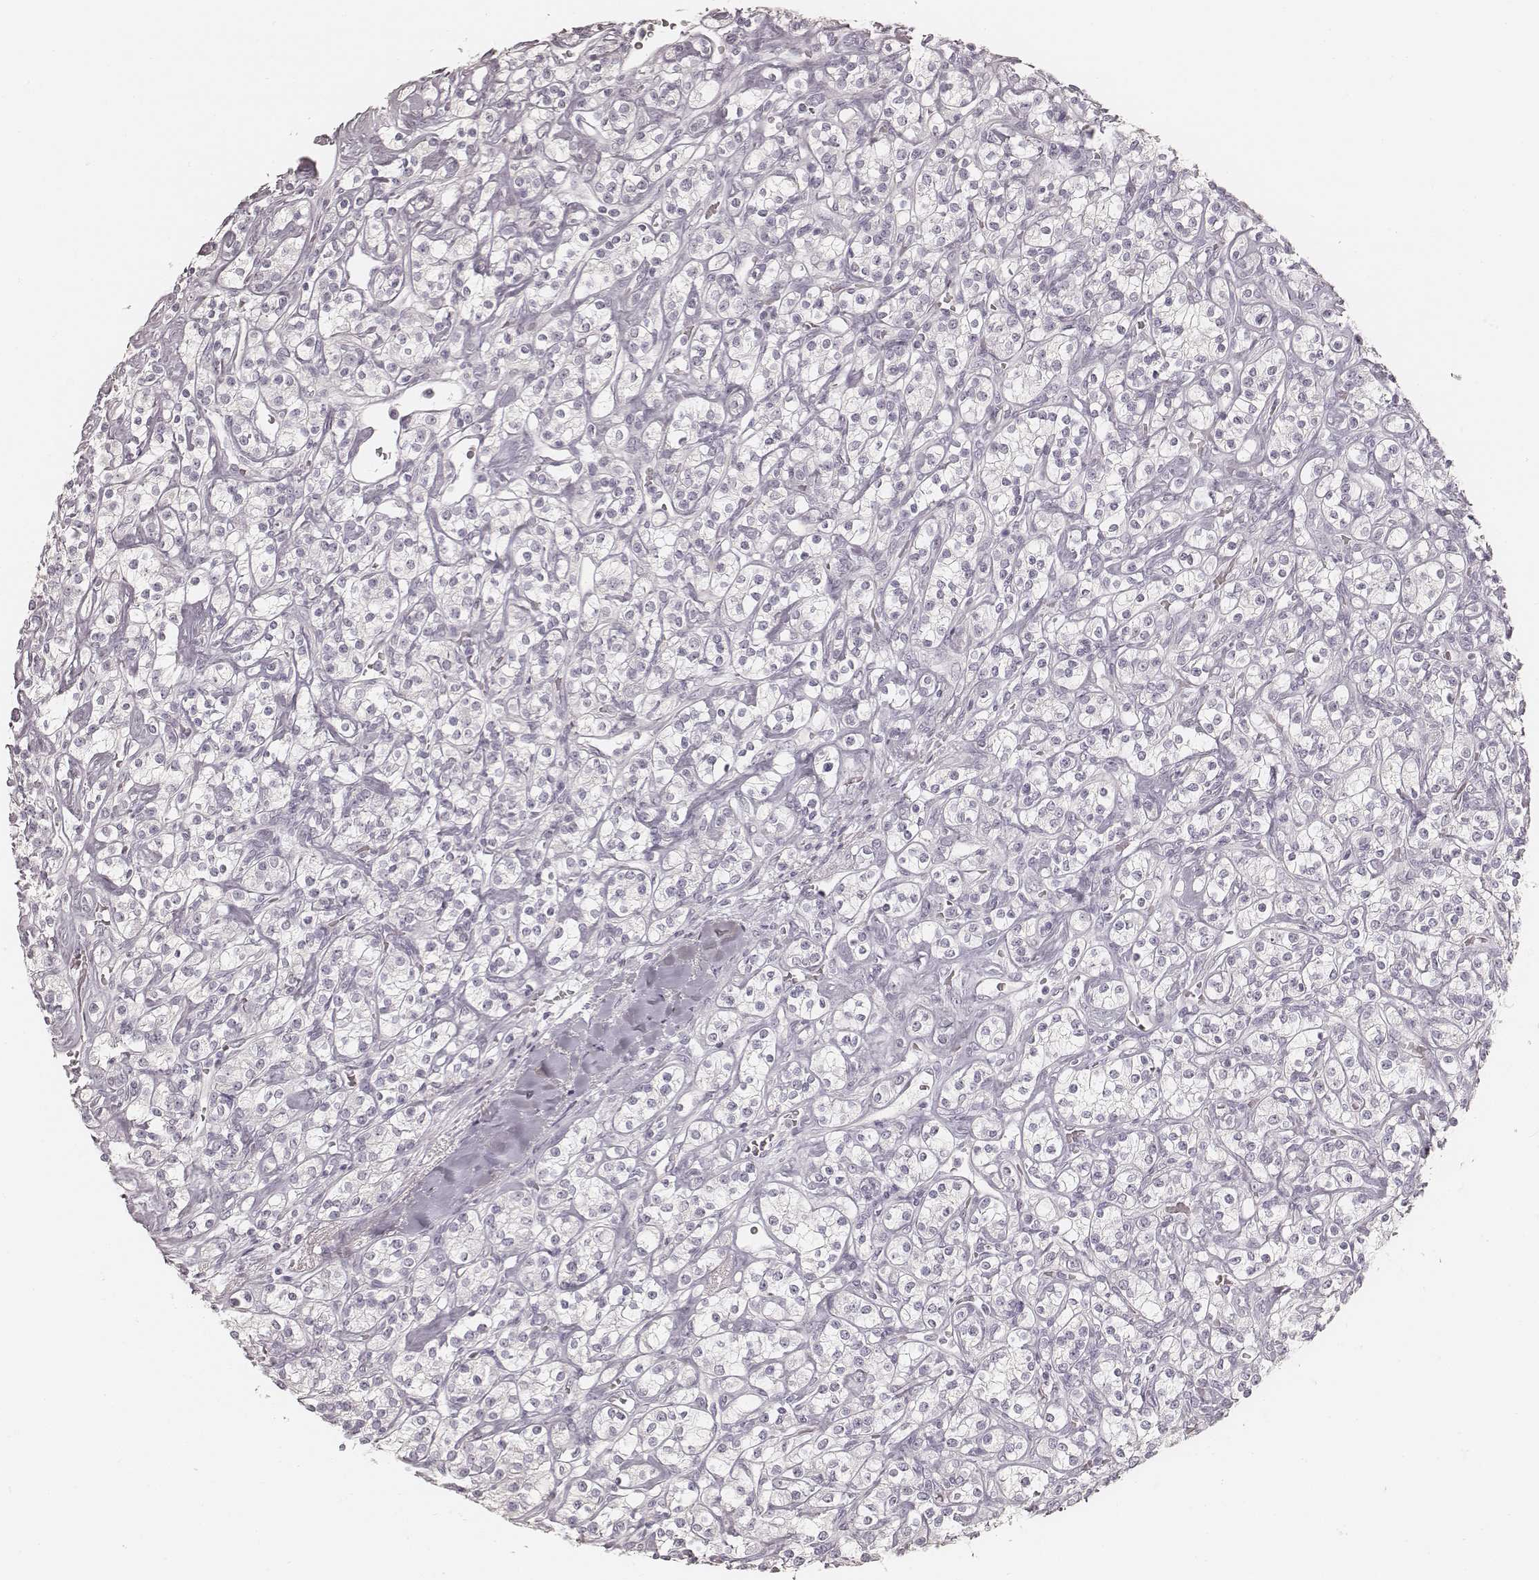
{"staining": {"intensity": "negative", "quantity": "none", "location": "none"}, "tissue": "renal cancer", "cell_type": "Tumor cells", "image_type": "cancer", "snomed": [{"axis": "morphology", "description": "Adenocarcinoma, NOS"}, {"axis": "topography", "description": "Kidney"}], "caption": "IHC image of adenocarcinoma (renal) stained for a protein (brown), which displays no positivity in tumor cells.", "gene": "KRT26", "patient": {"sex": "male", "age": 77}}